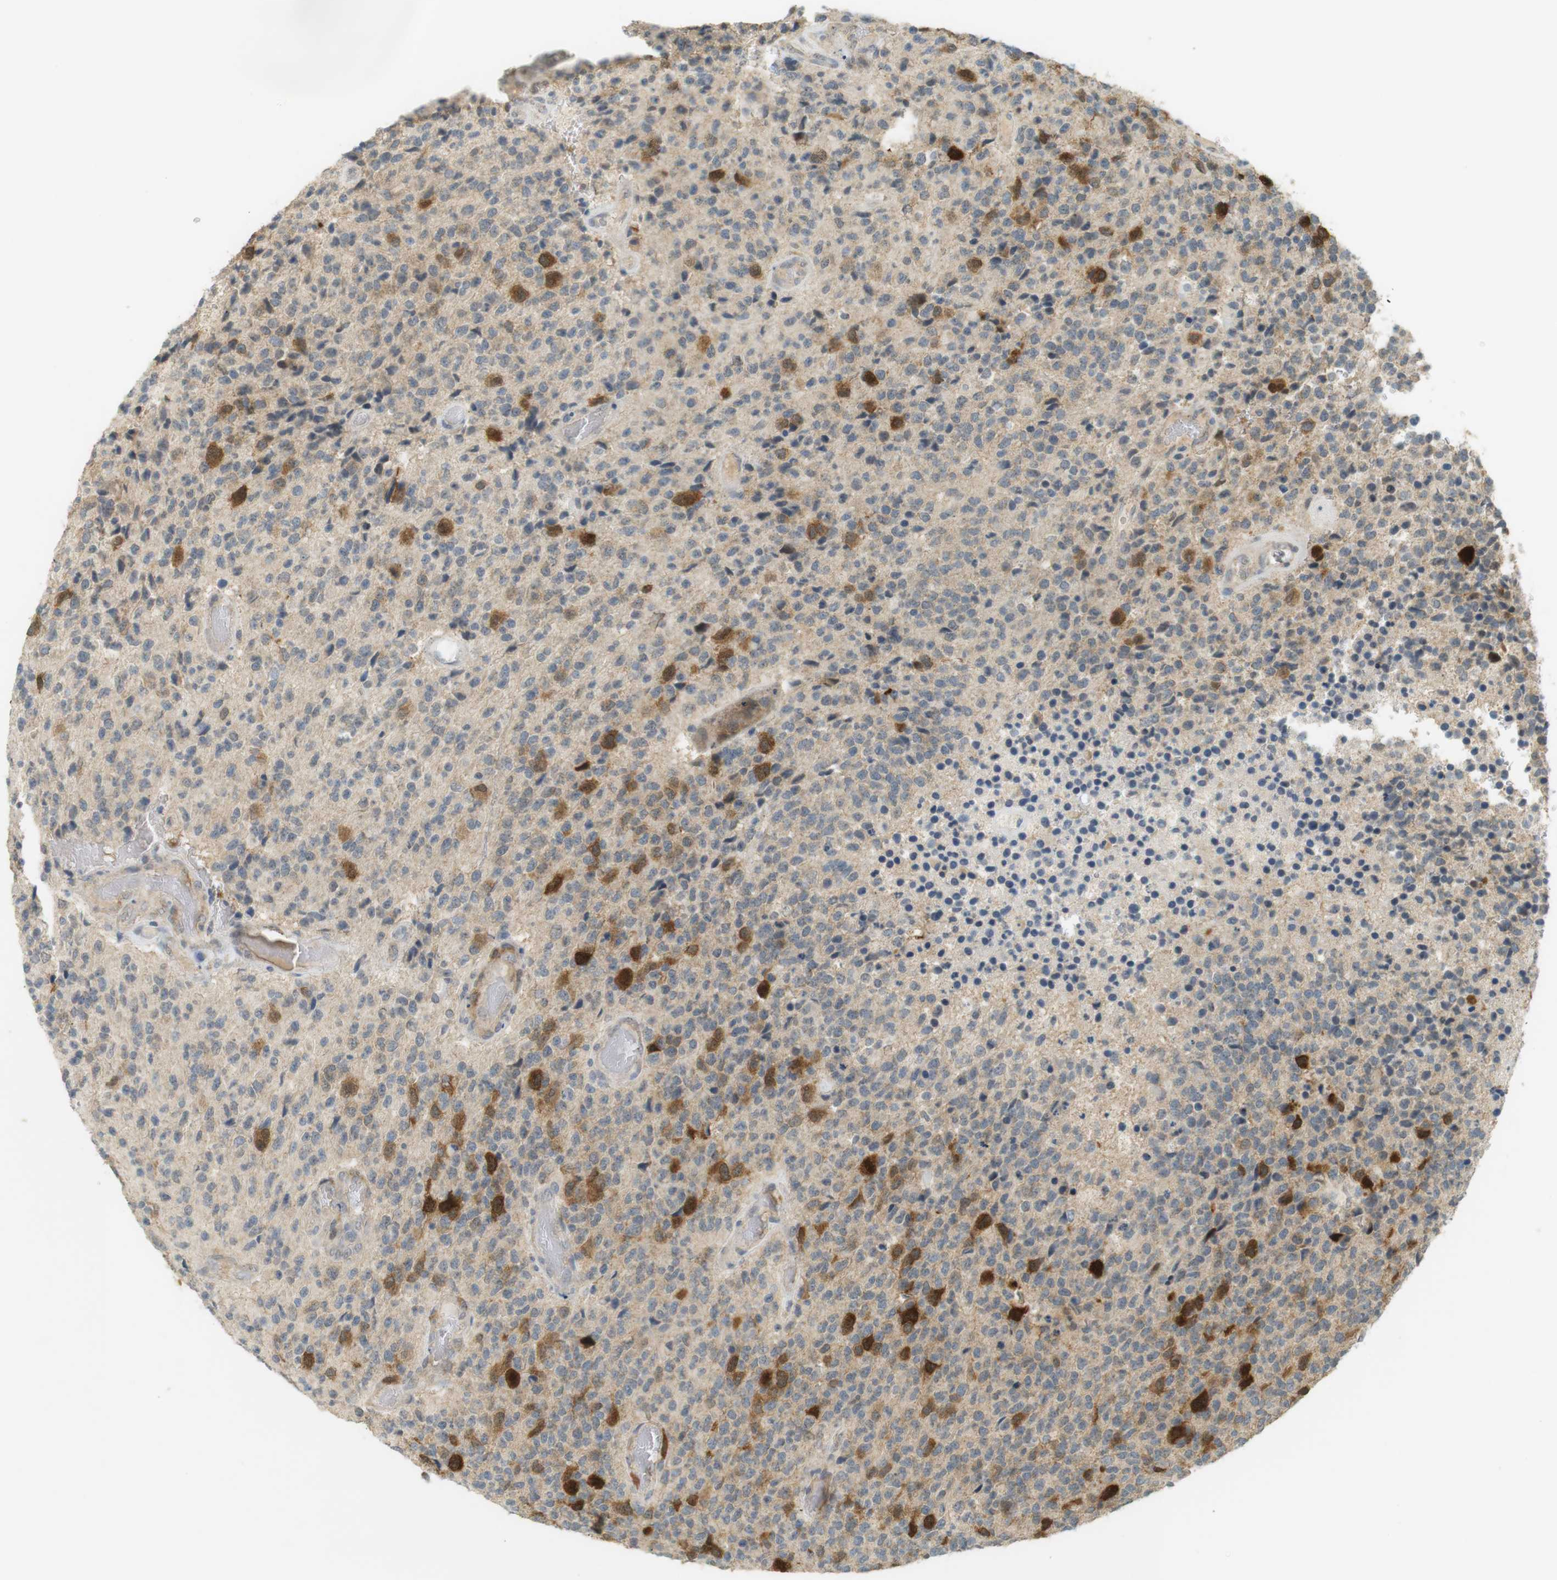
{"staining": {"intensity": "strong", "quantity": "<25%", "location": "cytoplasmic/membranous"}, "tissue": "glioma", "cell_type": "Tumor cells", "image_type": "cancer", "snomed": [{"axis": "morphology", "description": "Glioma, malignant, High grade"}, {"axis": "topography", "description": "pancreas cauda"}], "caption": "Protein expression analysis of glioma displays strong cytoplasmic/membranous staining in approximately <25% of tumor cells.", "gene": "TTK", "patient": {"sex": "male", "age": 60}}